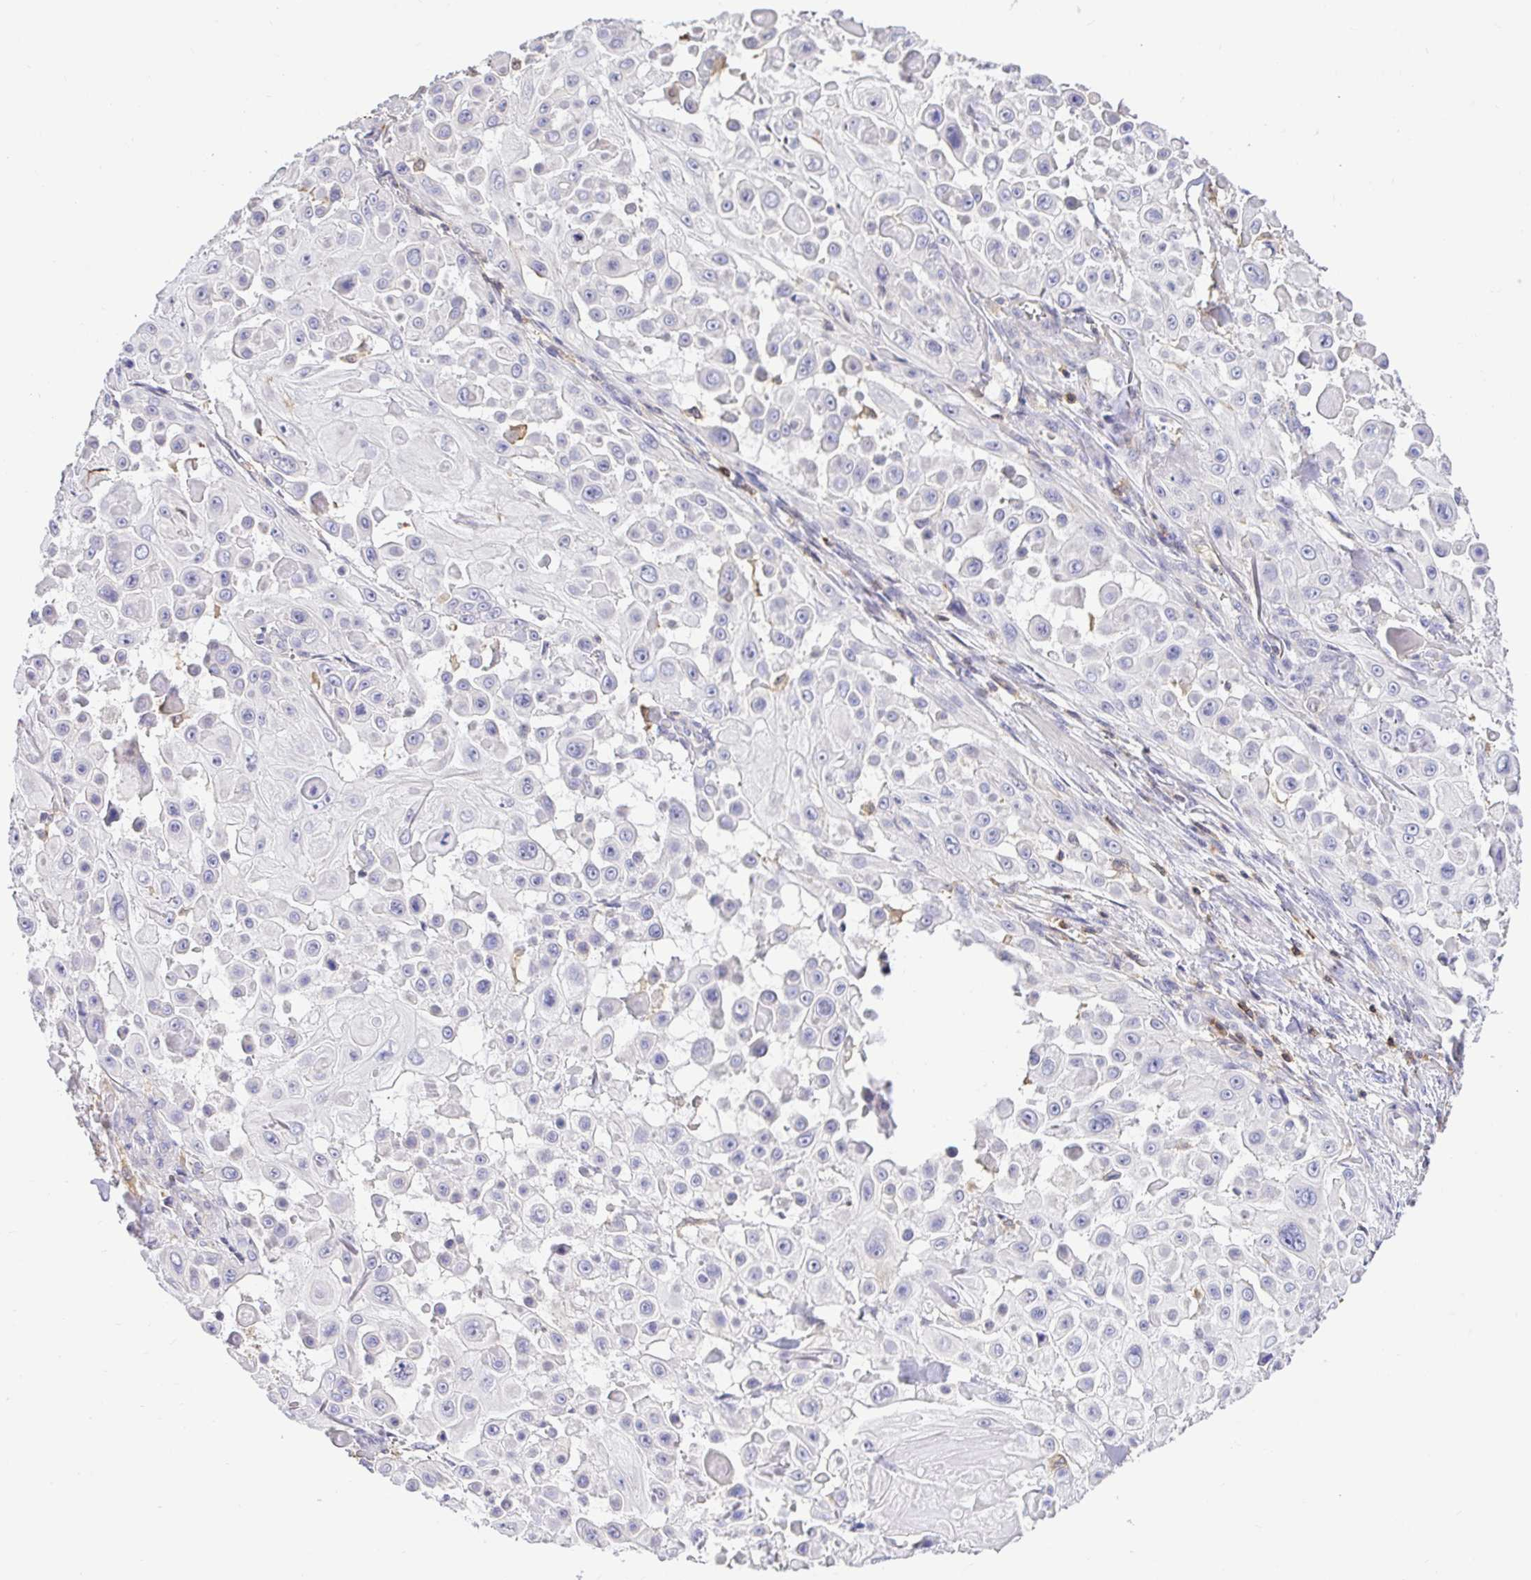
{"staining": {"intensity": "negative", "quantity": "none", "location": "none"}, "tissue": "skin cancer", "cell_type": "Tumor cells", "image_type": "cancer", "snomed": [{"axis": "morphology", "description": "Squamous cell carcinoma, NOS"}, {"axis": "topography", "description": "Skin"}], "caption": "A histopathology image of human squamous cell carcinoma (skin) is negative for staining in tumor cells.", "gene": "SKAP1", "patient": {"sex": "male", "age": 91}}